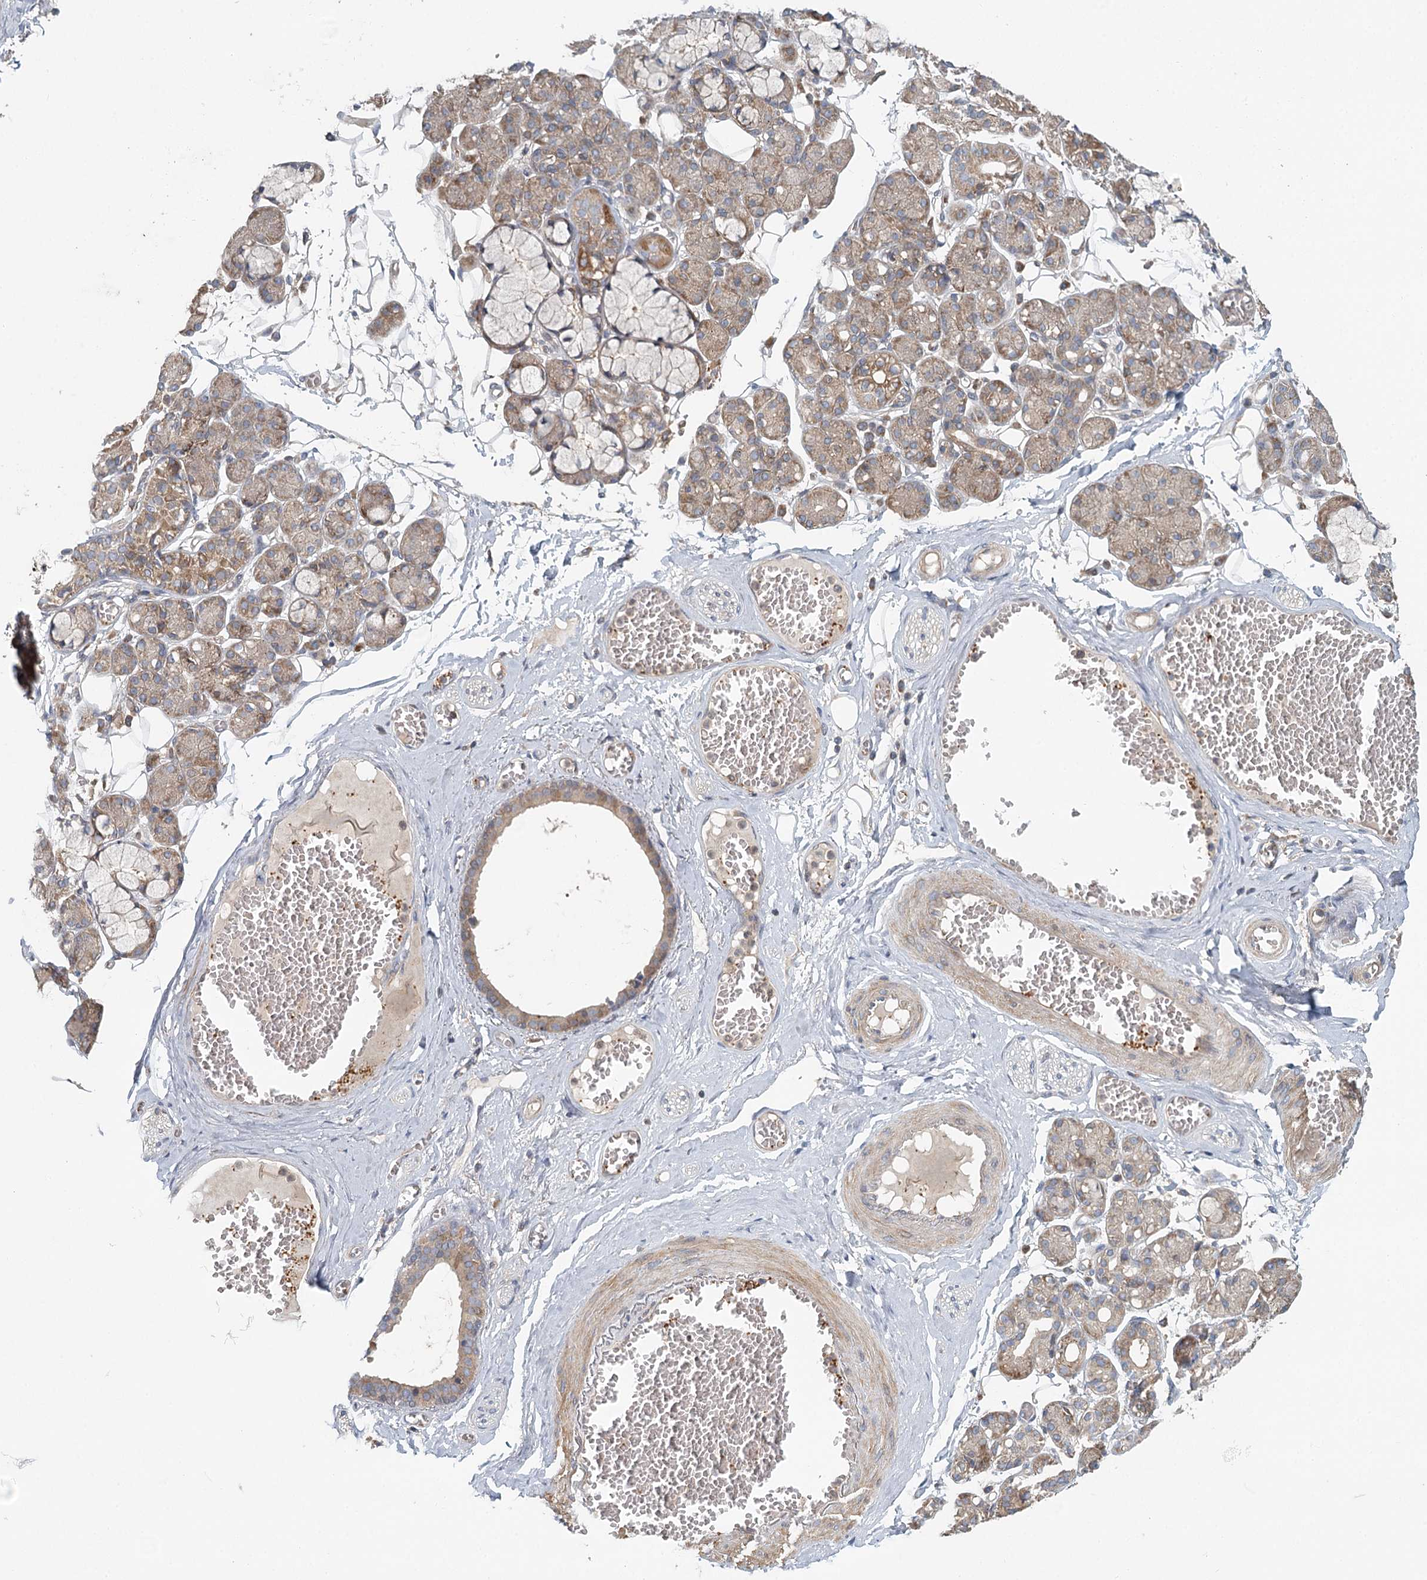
{"staining": {"intensity": "moderate", "quantity": "<25%", "location": "cytoplasmic/membranous"}, "tissue": "salivary gland", "cell_type": "Glandular cells", "image_type": "normal", "snomed": [{"axis": "morphology", "description": "Normal tissue, NOS"}, {"axis": "topography", "description": "Salivary gland"}], "caption": "IHC photomicrograph of normal salivary gland: human salivary gland stained using immunohistochemistry reveals low levels of moderate protein expression localized specifically in the cytoplasmic/membranous of glandular cells, appearing as a cytoplasmic/membranous brown color.", "gene": "ENSG00000273217", "patient": {"sex": "male", "age": 63}}